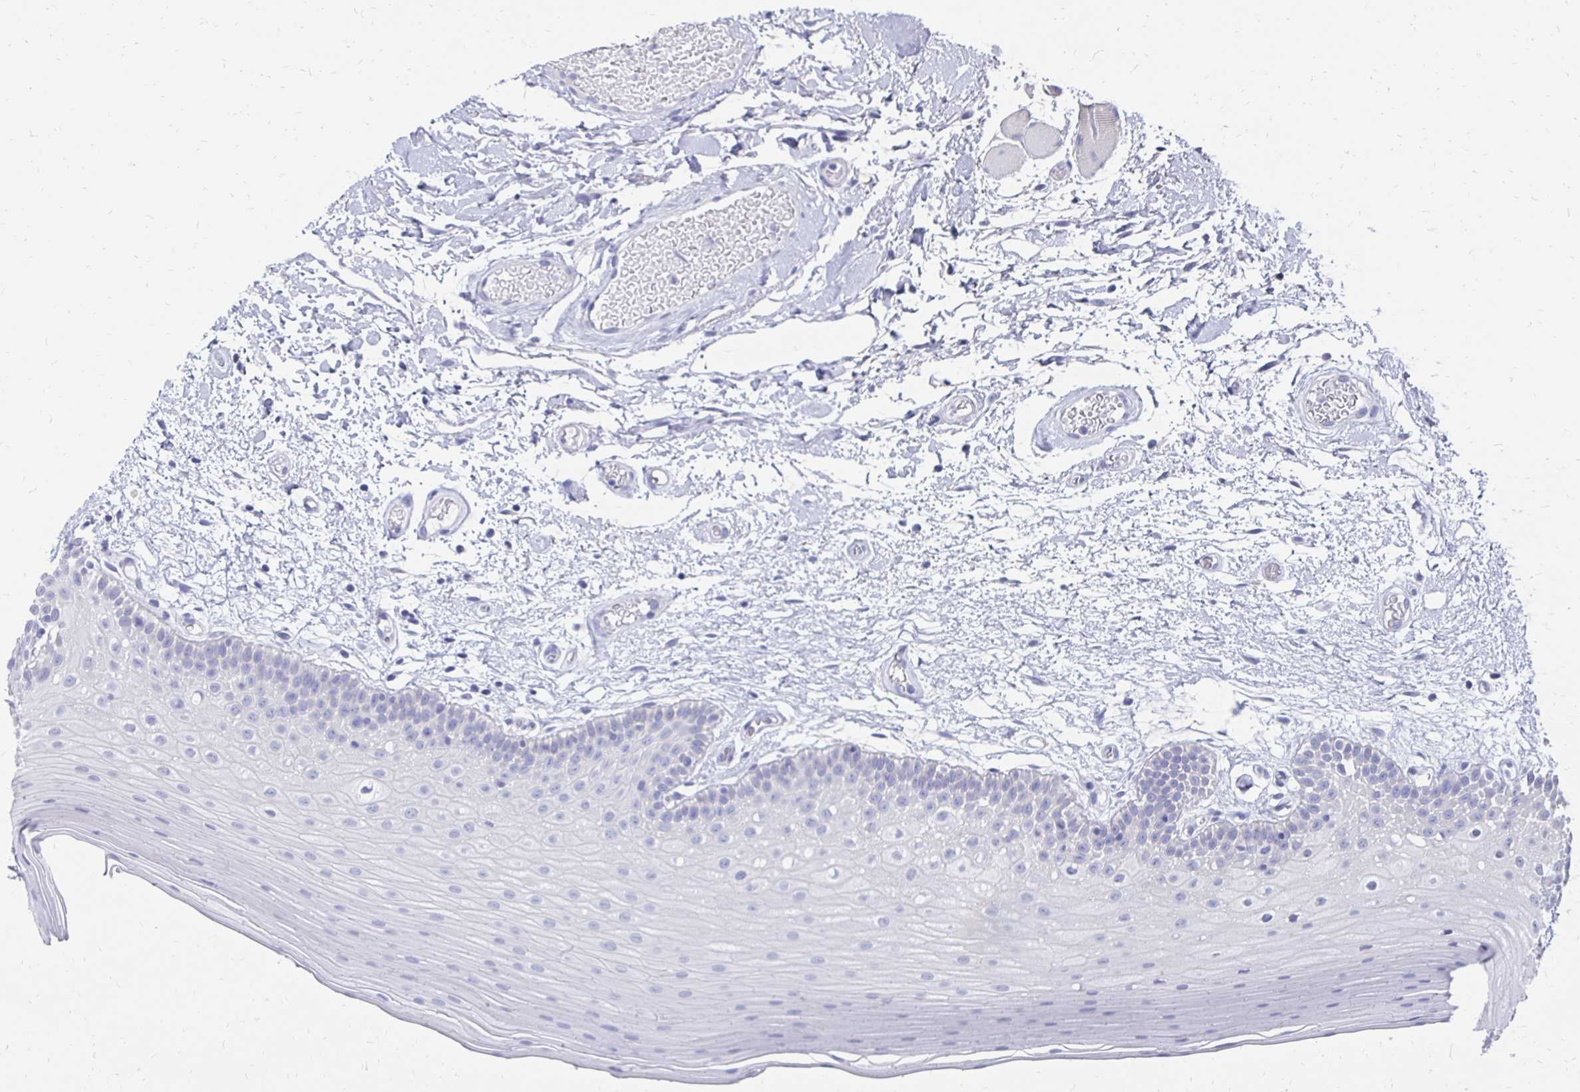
{"staining": {"intensity": "negative", "quantity": "none", "location": "none"}, "tissue": "oral mucosa", "cell_type": "Squamous epithelial cells", "image_type": "normal", "snomed": [{"axis": "morphology", "description": "Normal tissue, NOS"}, {"axis": "morphology", "description": "Squamous cell carcinoma, NOS"}, {"axis": "topography", "description": "Oral tissue"}, {"axis": "topography", "description": "Tounge, NOS"}, {"axis": "topography", "description": "Head-Neck"}], "caption": "Squamous epithelial cells are negative for protein expression in normal human oral mucosa. (DAB (3,3'-diaminobenzidine) IHC visualized using brightfield microscopy, high magnification).", "gene": "SYCP3", "patient": {"sex": "male", "age": 62}}